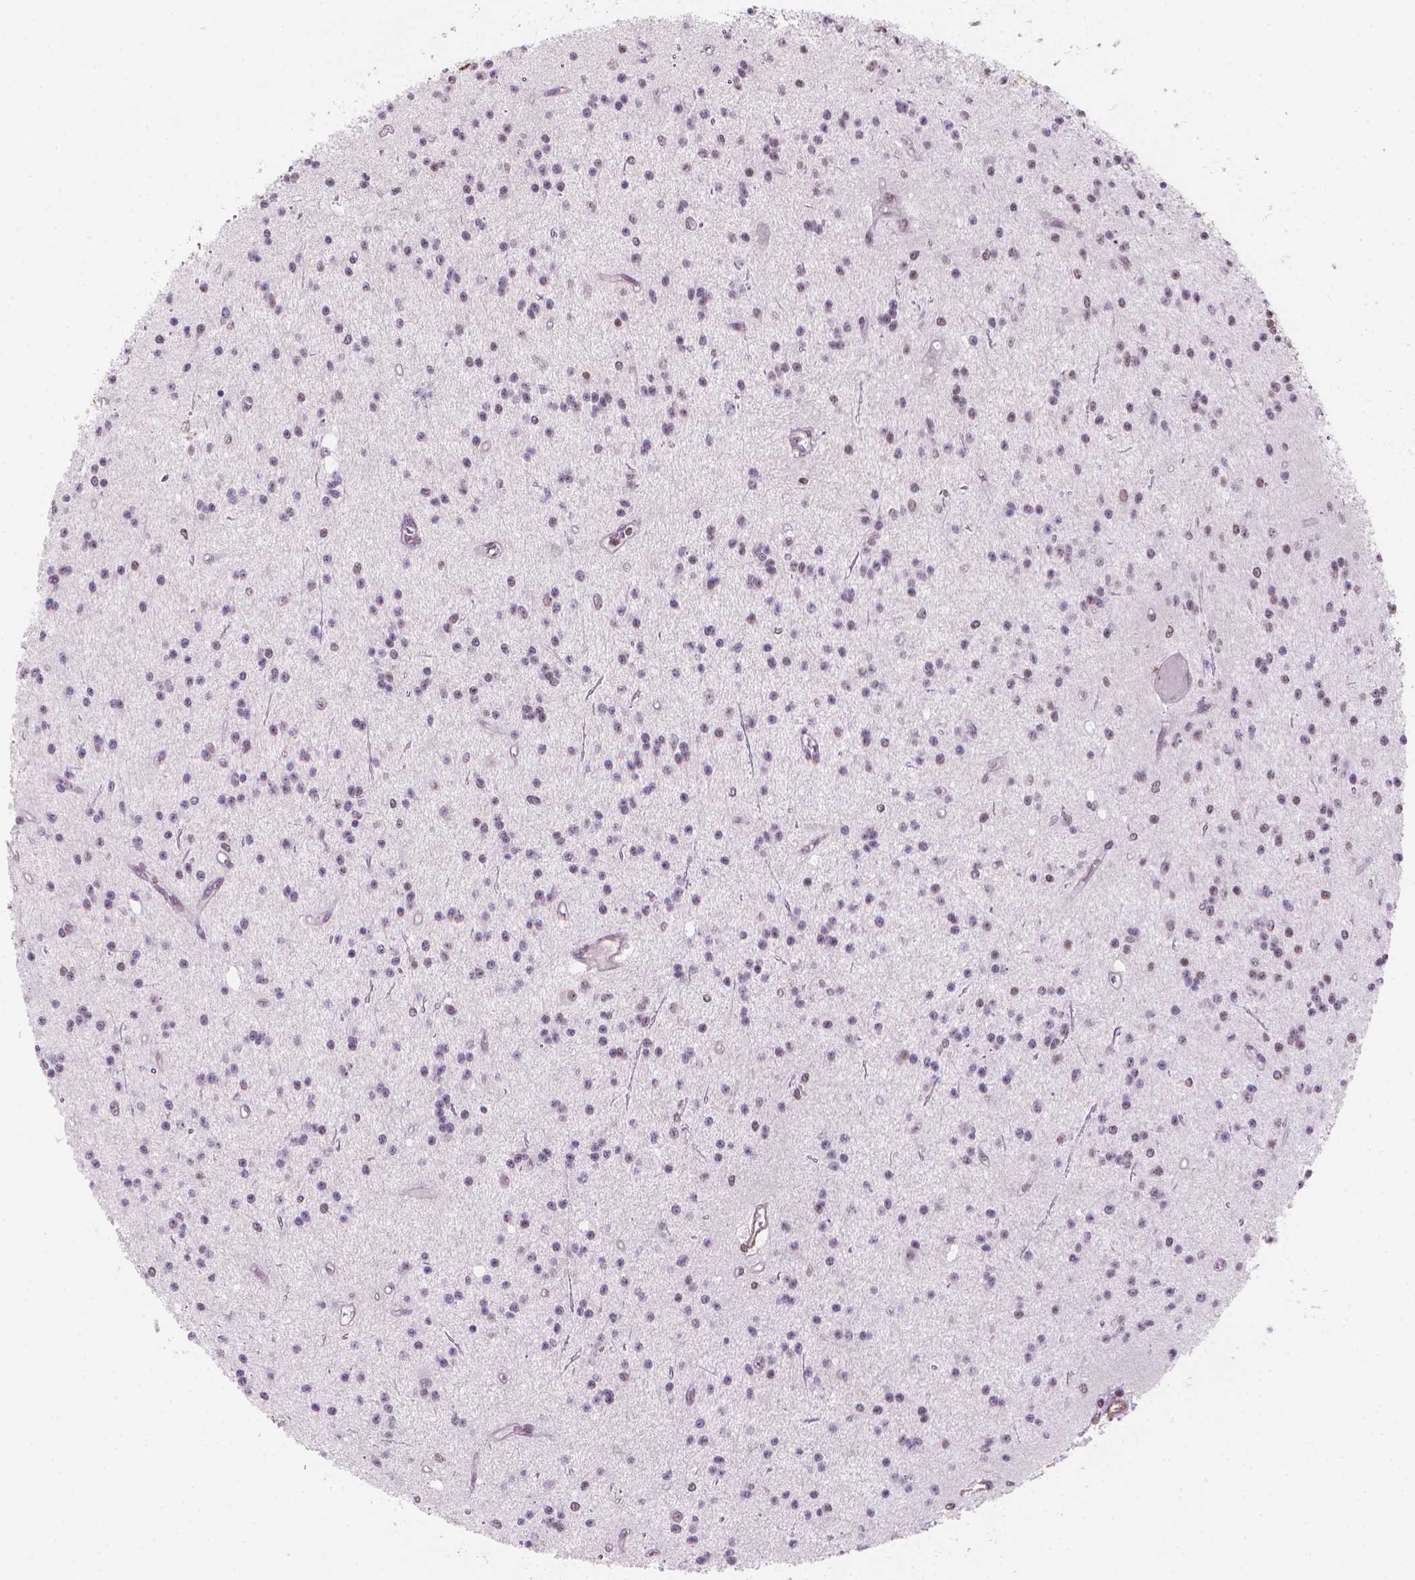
{"staining": {"intensity": "strong", "quantity": "25%-75%", "location": "nuclear"}, "tissue": "glioma", "cell_type": "Tumor cells", "image_type": "cancer", "snomed": [{"axis": "morphology", "description": "Glioma, malignant, Low grade"}, {"axis": "topography", "description": "Brain"}], "caption": "Protein staining of malignant glioma (low-grade) tissue exhibits strong nuclear expression in approximately 25%-75% of tumor cells. (brown staining indicates protein expression, while blue staining denotes nuclei).", "gene": "HOXD4", "patient": {"sex": "male", "age": 27}}